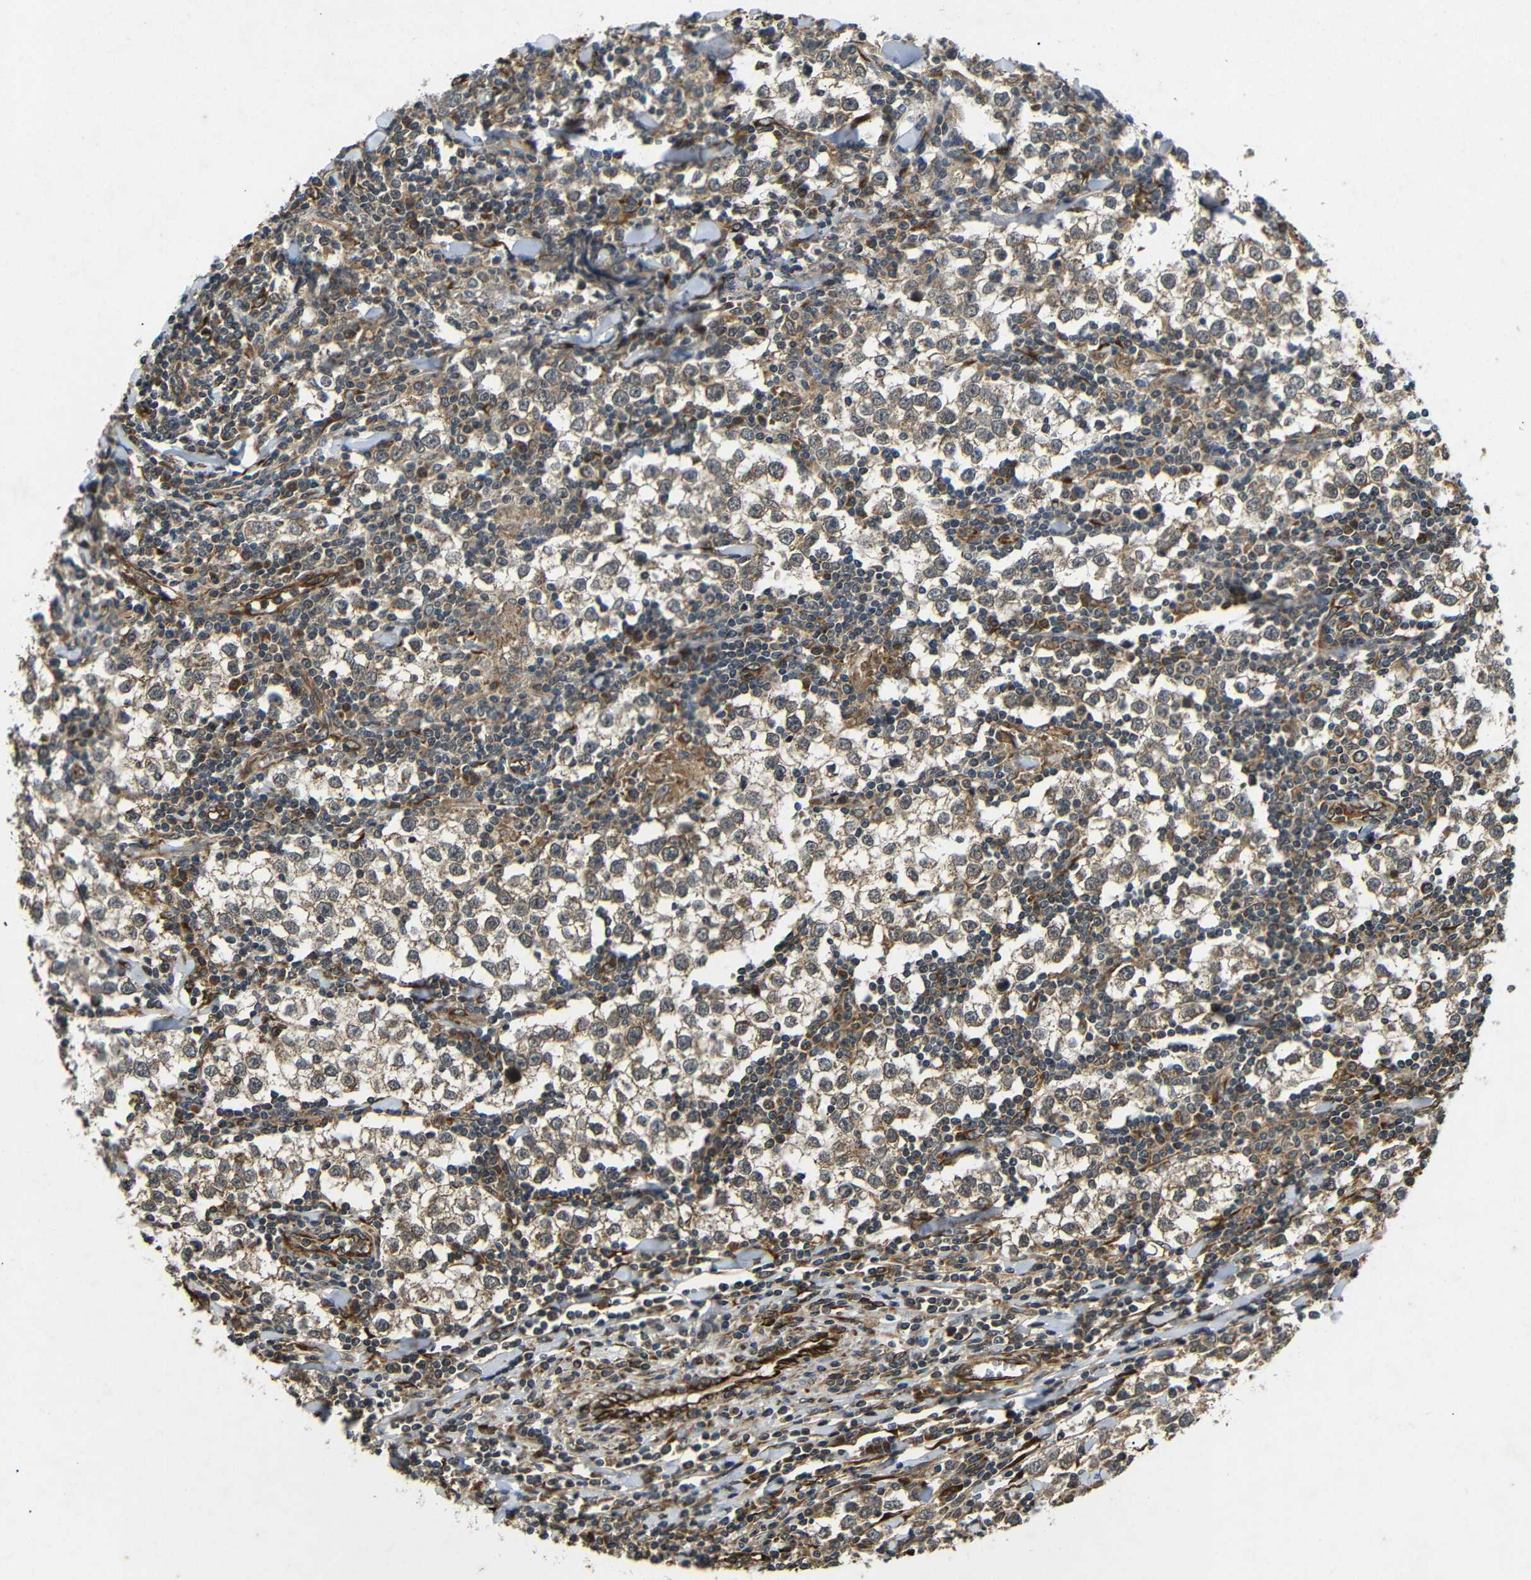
{"staining": {"intensity": "weak", "quantity": ">75%", "location": "cytoplasmic/membranous"}, "tissue": "testis cancer", "cell_type": "Tumor cells", "image_type": "cancer", "snomed": [{"axis": "morphology", "description": "Seminoma, NOS"}, {"axis": "morphology", "description": "Carcinoma, Embryonal, NOS"}, {"axis": "topography", "description": "Testis"}], "caption": "A high-resolution histopathology image shows IHC staining of seminoma (testis), which shows weak cytoplasmic/membranous expression in about >75% of tumor cells.", "gene": "TRPC1", "patient": {"sex": "male", "age": 36}}